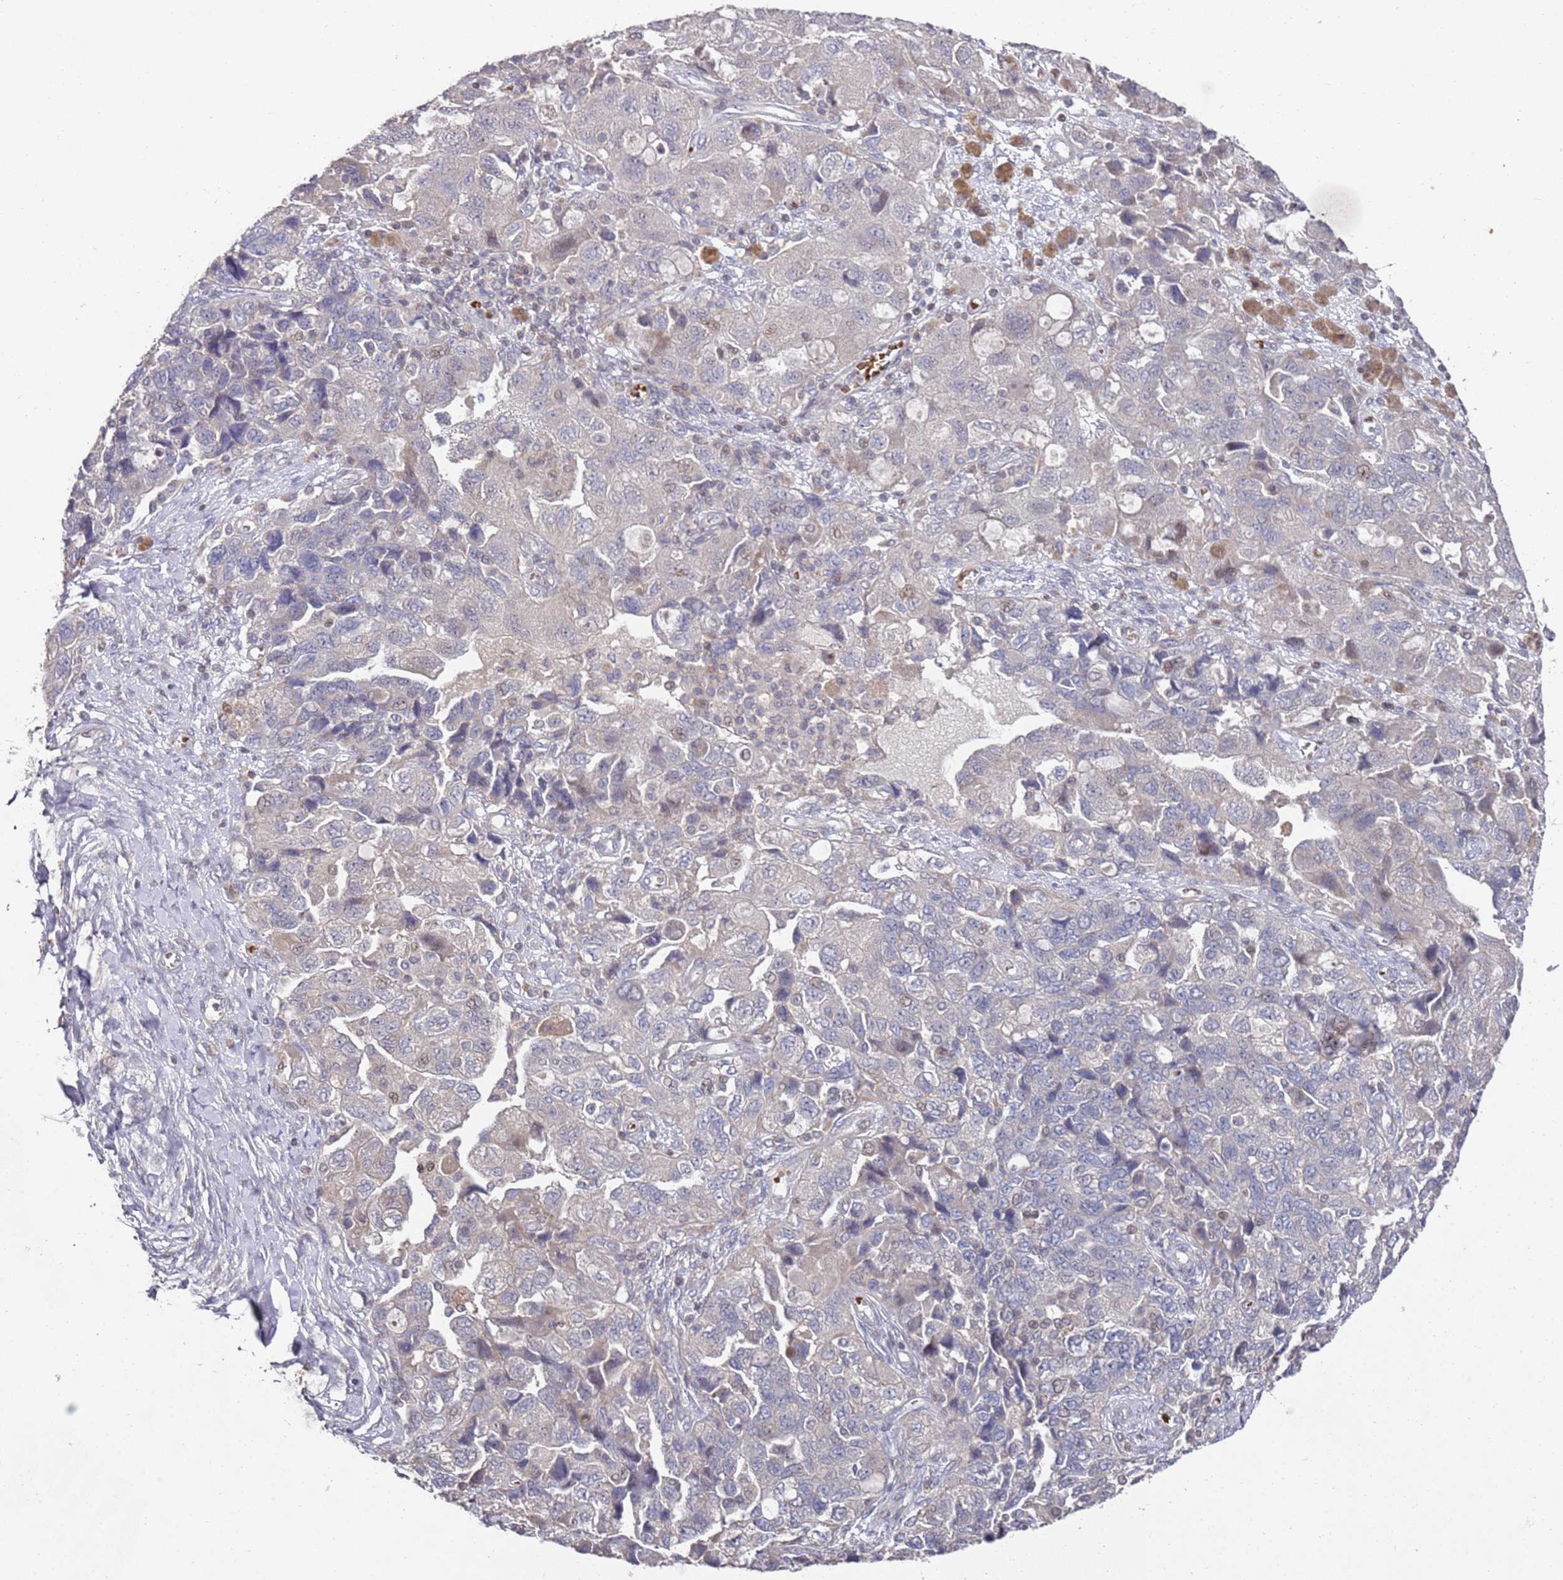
{"staining": {"intensity": "negative", "quantity": "none", "location": "none"}, "tissue": "ovarian cancer", "cell_type": "Tumor cells", "image_type": "cancer", "snomed": [{"axis": "morphology", "description": "Carcinoma, NOS"}, {"axis": "morphology", "description": "Cystadenocarcinoma, serous, NOS"}, {"axis": "topography", "description": "Ovary"}], "caption": "Tumor cells are negative for brown protein staining in ovarian cancer. (DAB immunohistochemistry (IHC) visualized using brightfield microscopy, high magnification).", "gene": "LACC1", "patient": {"sex": "female", "age": 69}}